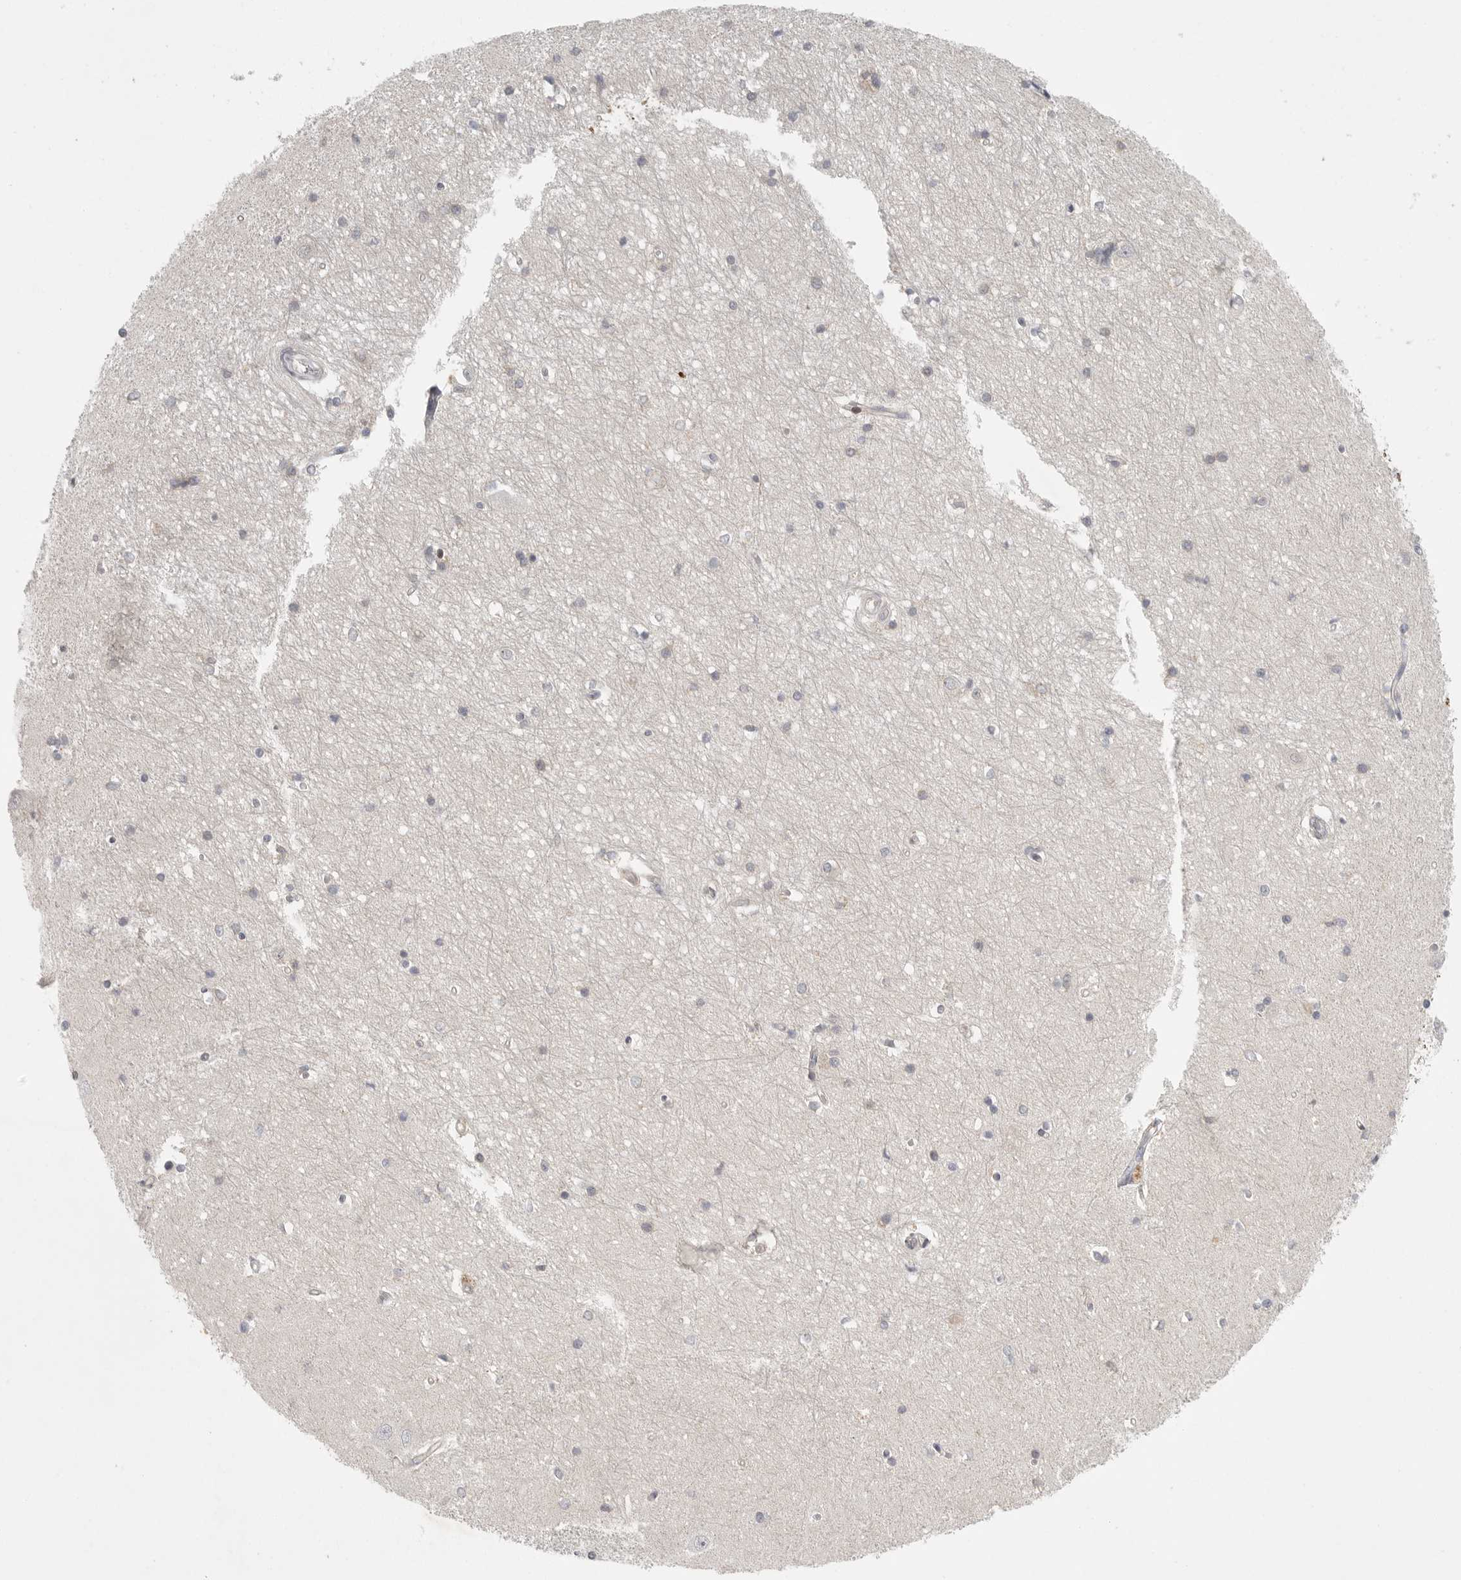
{"staining": {"intensity": "weak", "quantity": "<25%", "location": "cytoplasmic/membranous,nuclear"}, "tissue": "hippocampus", "cell_type": "Glial cells", "image_type": "normal", "snomed": [{"axis": "morphology", "description": "Normal tissue, NOS"}, {"axis": "topography", "description": "Hippocampus"}], "caption": "An IHC histopathology image of normal hippocampus is shown. There is no staining in glial cells of hippocampus.", "gene": "HDAC6", "patient": {"sex": "male", "age": 45}}